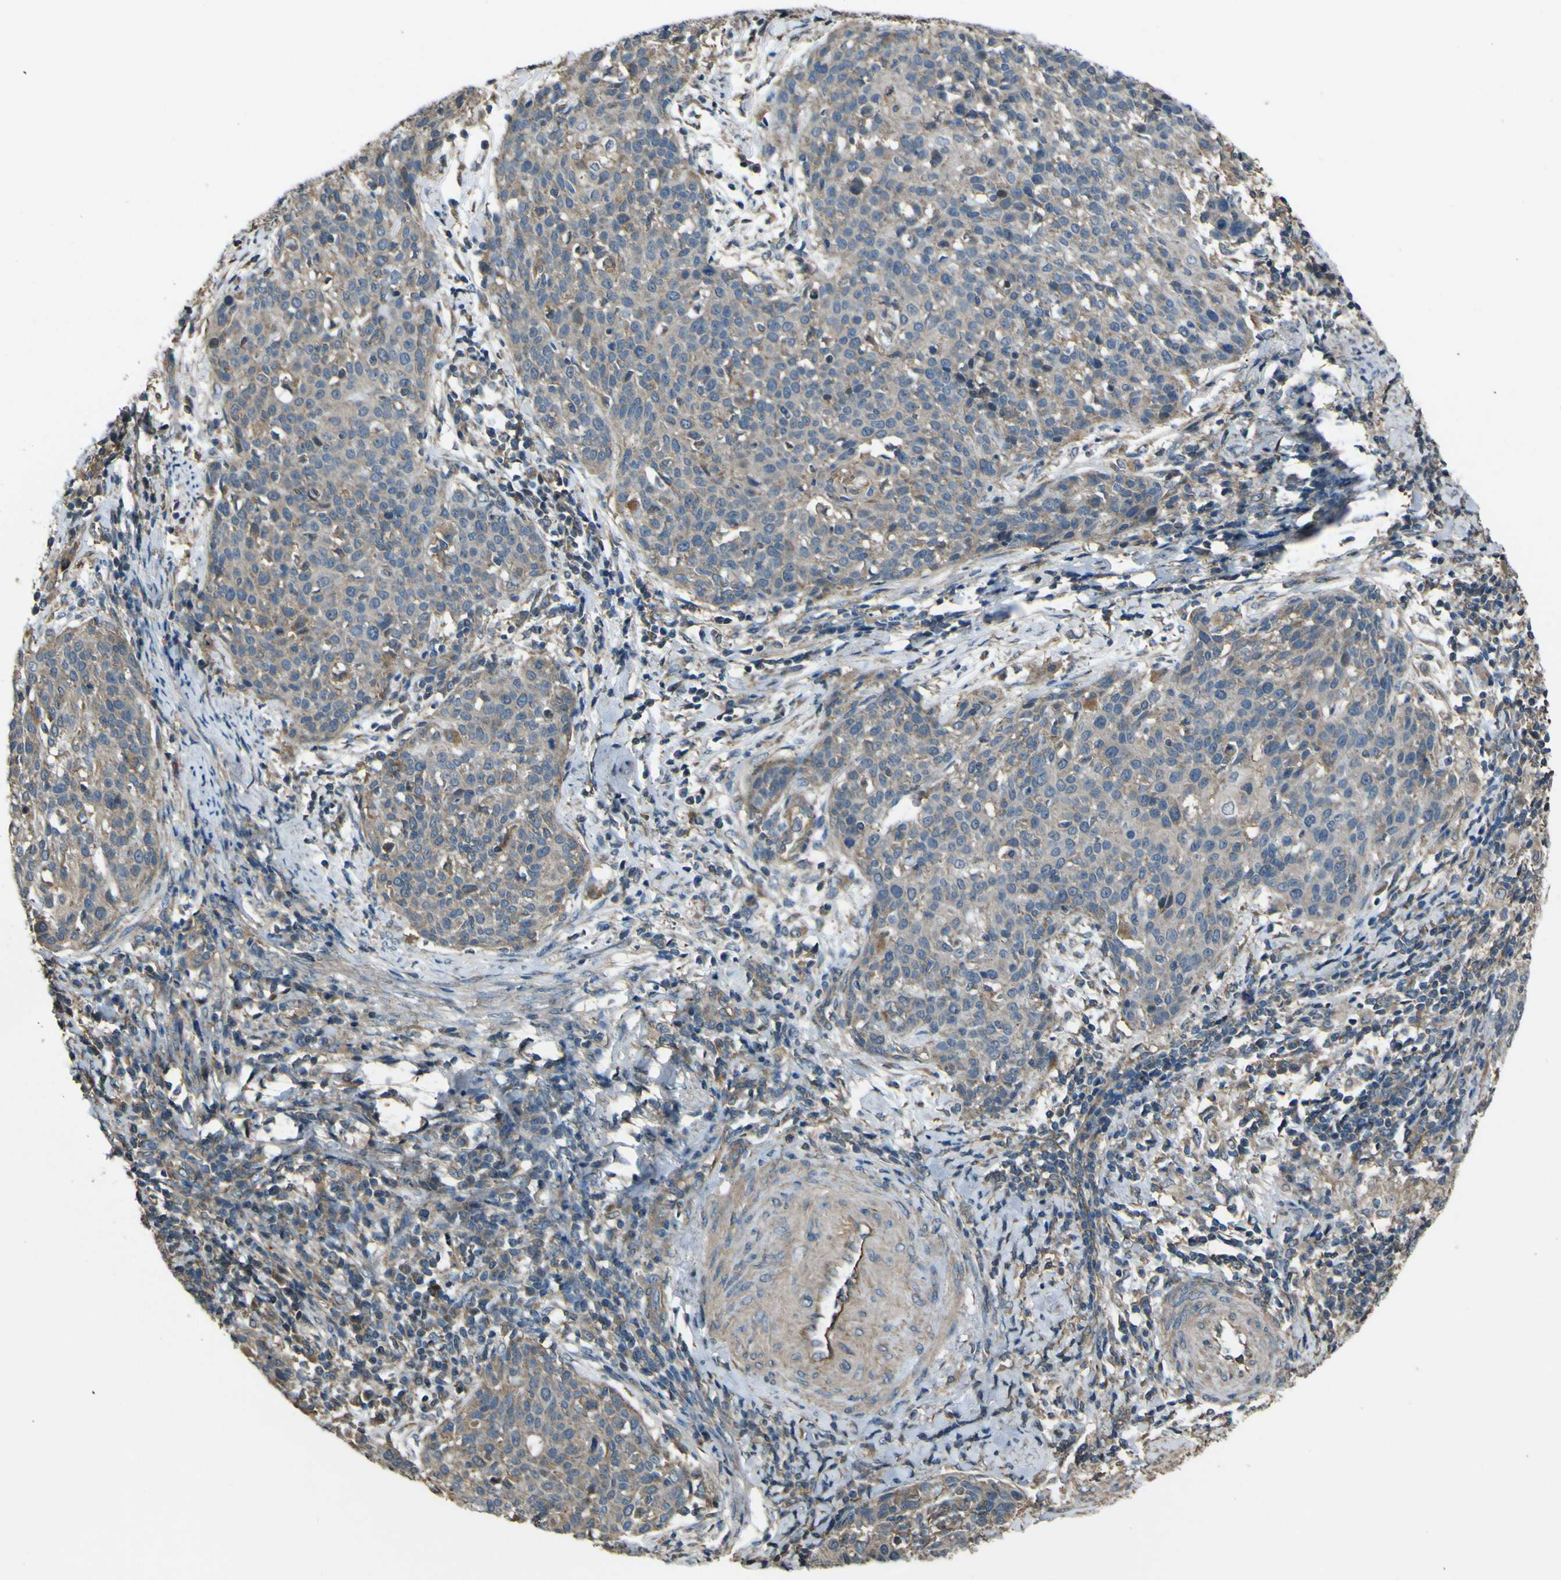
{"staining": {"intensity": "moderate", "quantity": "<25%", "location": "cytoplasmic/membranous"}, "tissue": "cervical cancer", "cell_type": "Tumor cells", "image_type": "cancer", "snomed": [{"axis": "morphology", "description": "Squamous cell carcinoma, NOS"}, {"axis": "topography", "description": "Cervix"}], "caption": "IHC of human cervical cancer (squamous cell carcinoma) reveals low levels of moderate cytoplasmic/membranous positivity in approximately <25% of tumor cells.", "gene": "NAALADL2", "patient": {"sex": "female", "age": 38}}